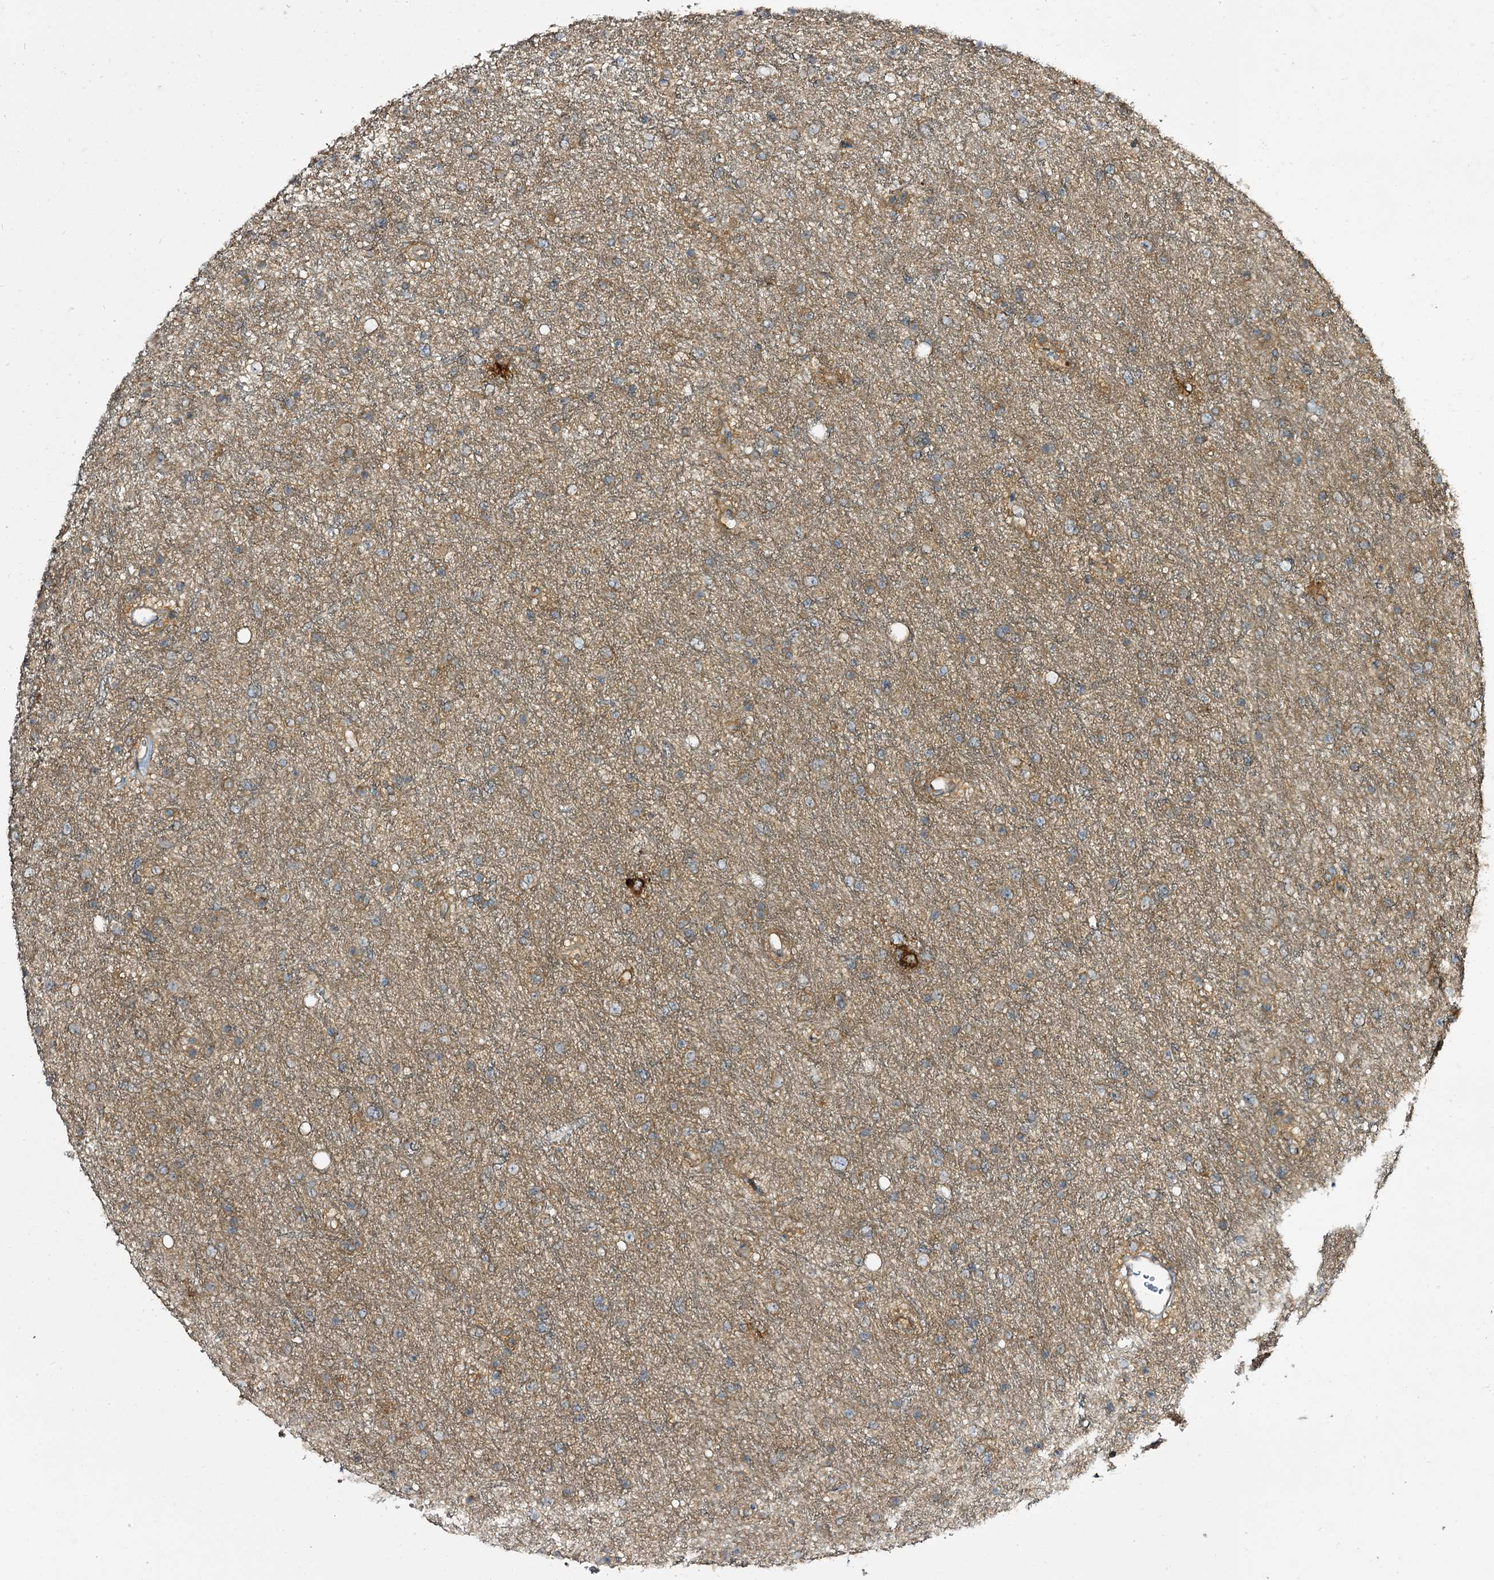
{"staining": {"intensity": "moderate", "quantity": "<25%", "location": "cytoplasmic/membranous"}, "tissue": "glioma", "cell_type": "Tumor cells", "image_type": "cancer", "snomed": [{"axis": "morphology", "description": "Glioma, malignant, Low grade"}, {"axis": "topography", "description": "Cerebral cortex"}], "caption": "Immunohistochemical staining of glioma shows moderate cytoplasmic/membranous protein positivity in approximately <25% of tumor cells. Nuclei are stained in blue.", "gene": "C11orf80", "patient": {"sex": "female", "age": 39}}